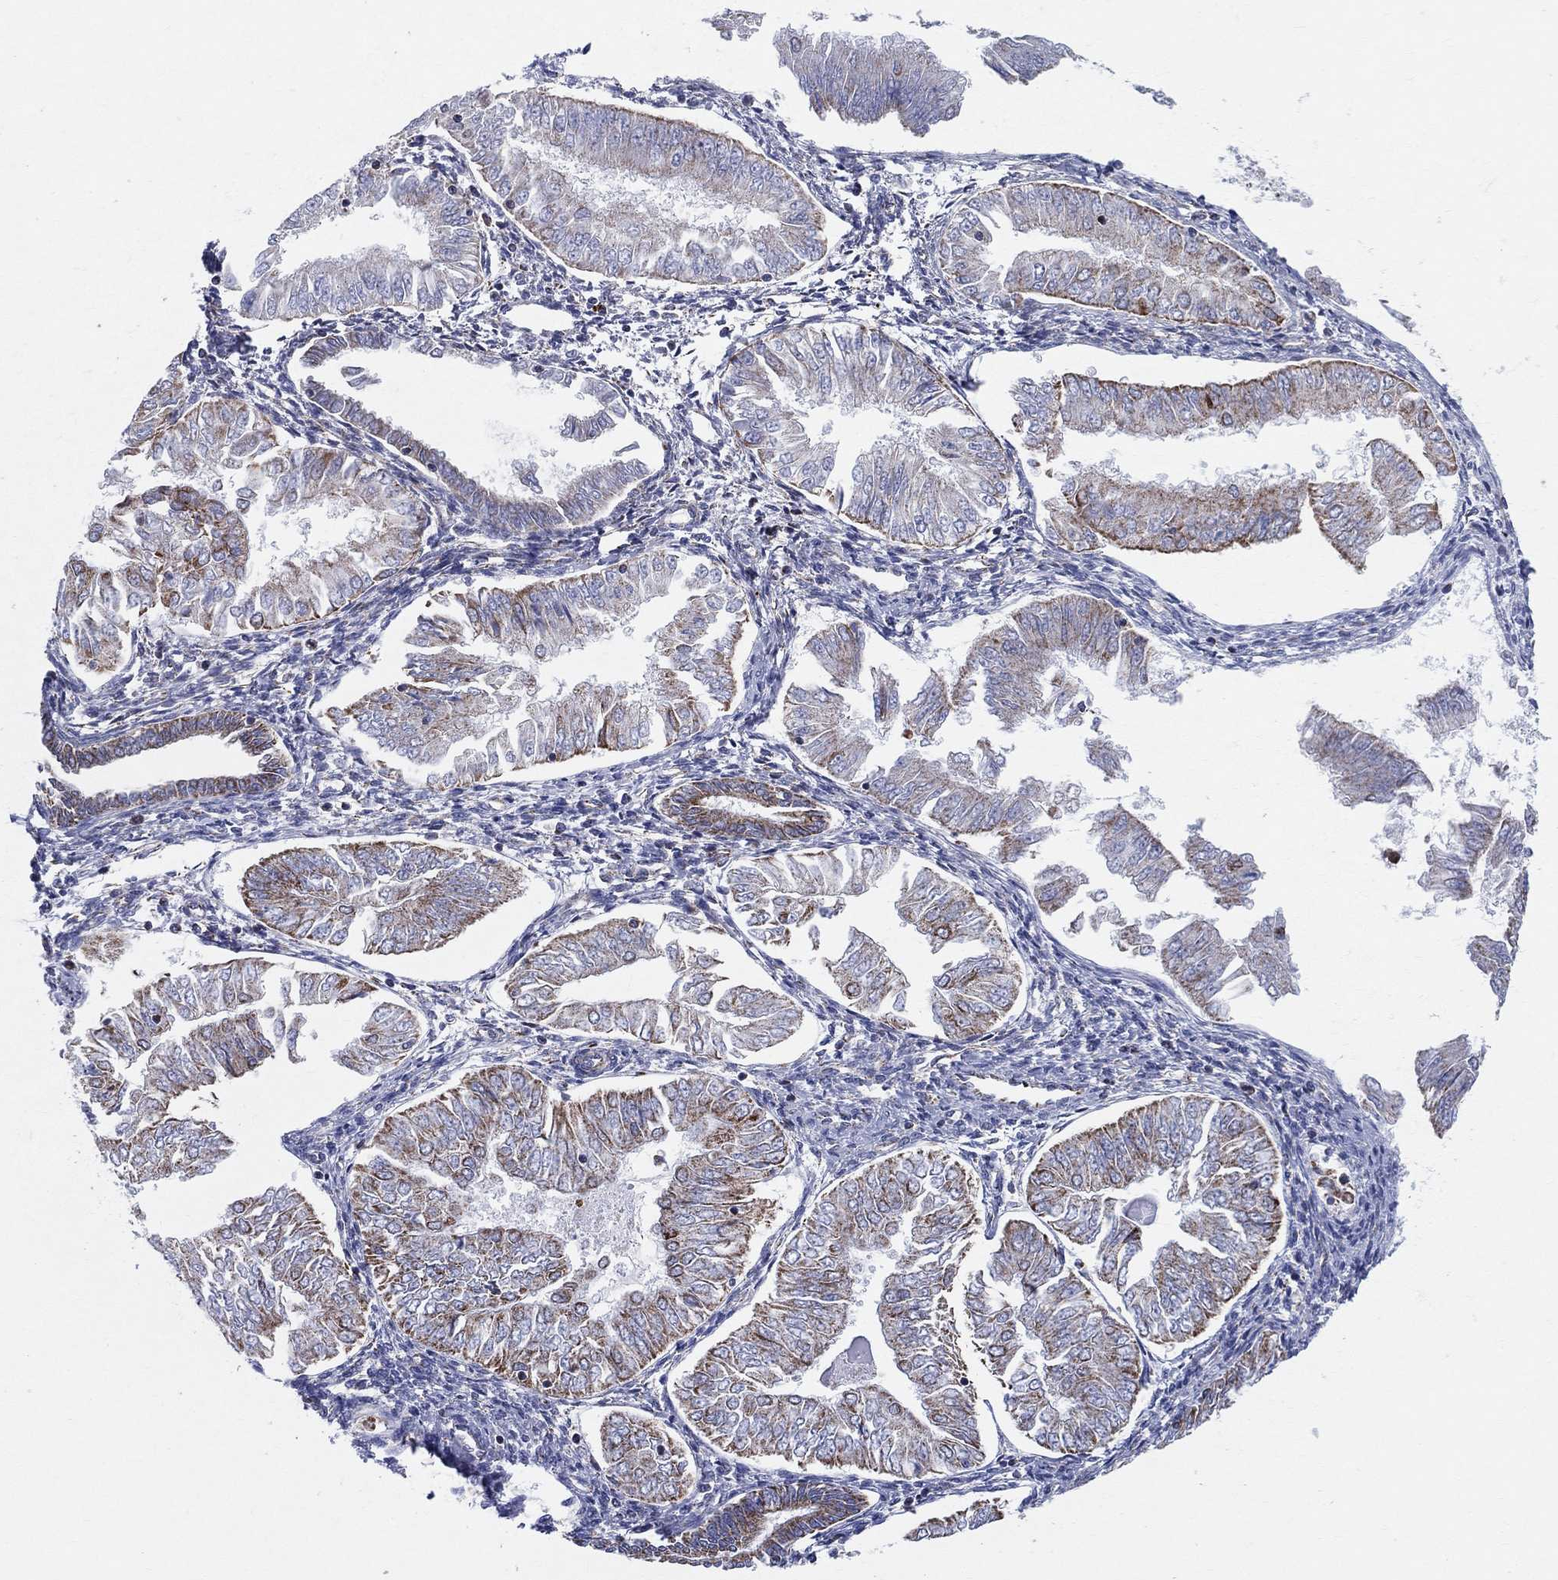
{"staining": {"intensity": "strong", "quantity": "<25%", "location": "cytoplasmic/membranous"}, "tissue": "endometrial cancer", "cell_type": "Tumor cells", "image_type": "cancer", "snomed": [{"axis": "morphology", "description": "Adenocarcinoma, NOS"}, {"axis": "topography", "description": "Endometrium"}], "caption": "Brown immunohistochemical staining in endometrial cancer exhibits strong cytoplasmic/membranous staining in approximately <25% of tumor cells.", "gene": "KISS1R", "patient": {"sex": "female", "age": 53}}